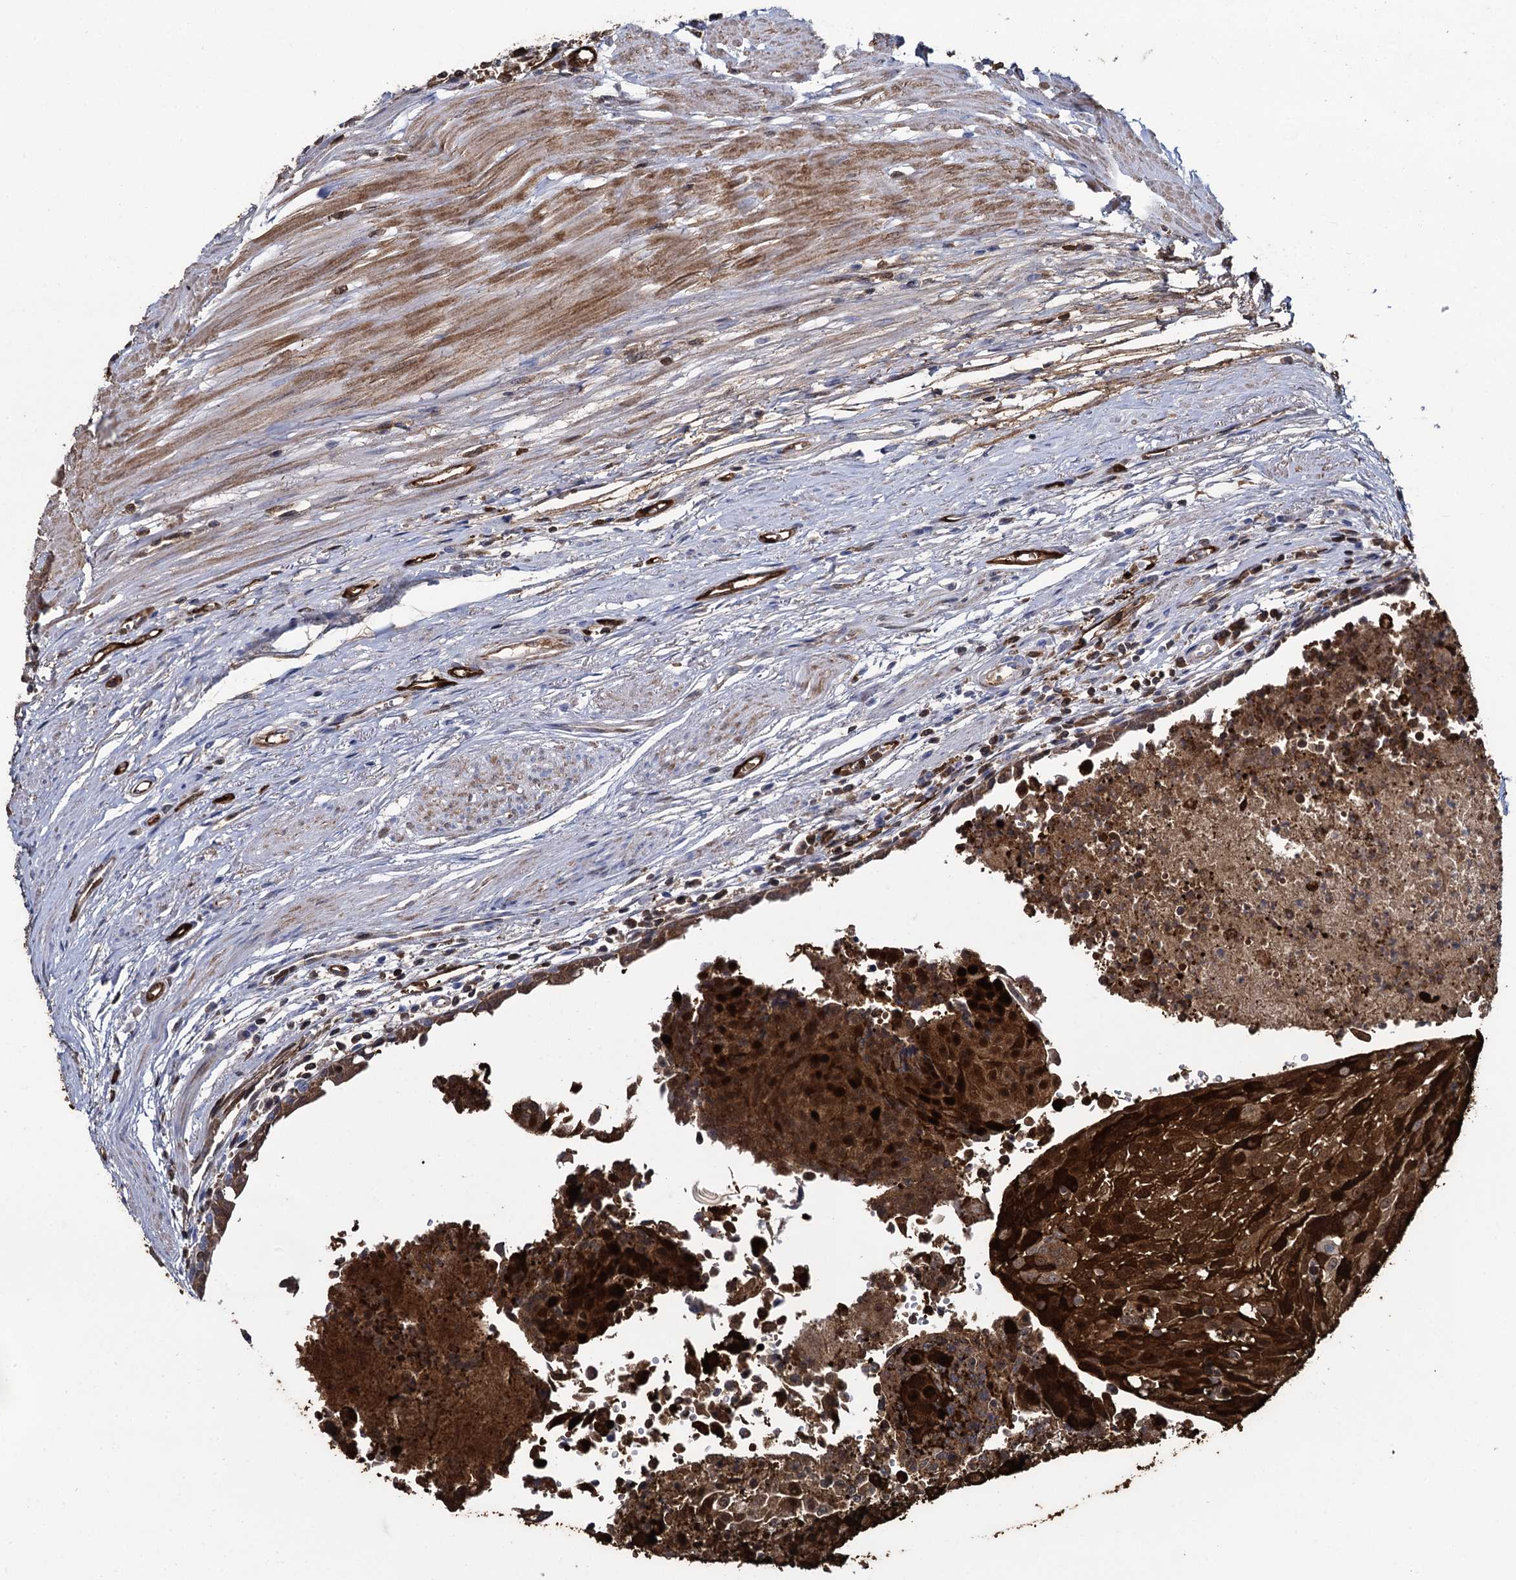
{"staining": {"intensity": "strong", "quantity": ">75%", "location": "cytoplasmic/membranous,nuclear"}, "tissue": "urothelial cancer", "cell_type": "Tumor cells", "image_type": "cancer", "snomed": [{"axis": "morphology", "description": "Urothelial carcinoma, High grade"}, {"axis": "topography", "description": "Urinary bladder"}], "caption": "A high amount of strong cytoplasmic/membranous and nuclear expression is seen in approximately >75% of tumor cells in urothelial cancer tissue.", "gene": "FABP5", "patient": {"sex": "female", "age": 85}}